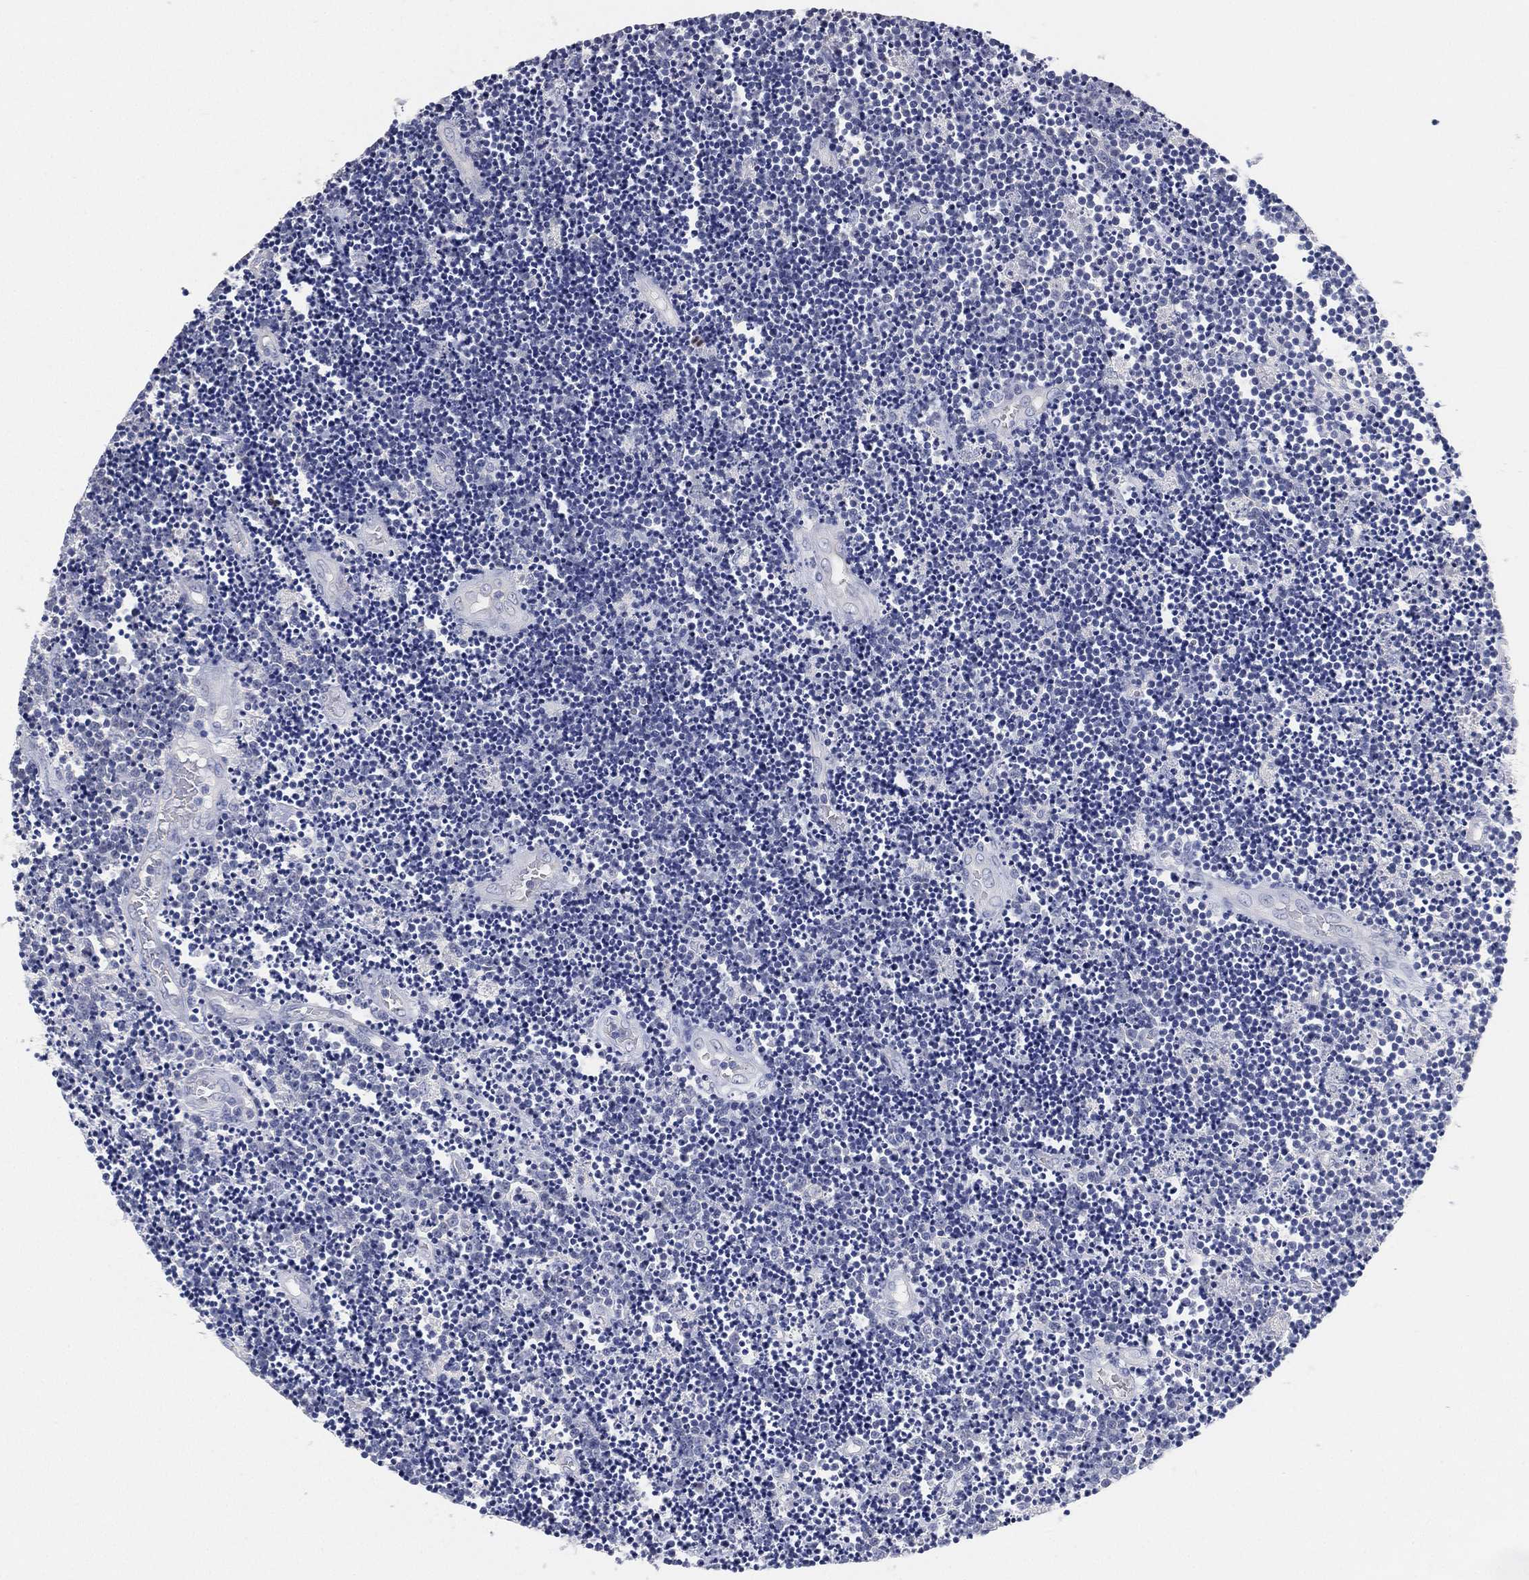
{"staining": {"intensity": "negative", "quantity": "none", "location": "none"}, "tissue": "lymphoma", "cell_type": "Tumor cells", "image_type": "cancer", "snomed": [{"axis": "morphology", "description": "Malignant lymphoma, non-Hodgkin's type, Low grade"}, {"axis": "topography", "description": "Brain"}], "caption": "Tumor cells are negative for brown protein staining in lymphoma.", "gene": "FAM187B", "patient": {"sex": "female", "age": 66}}